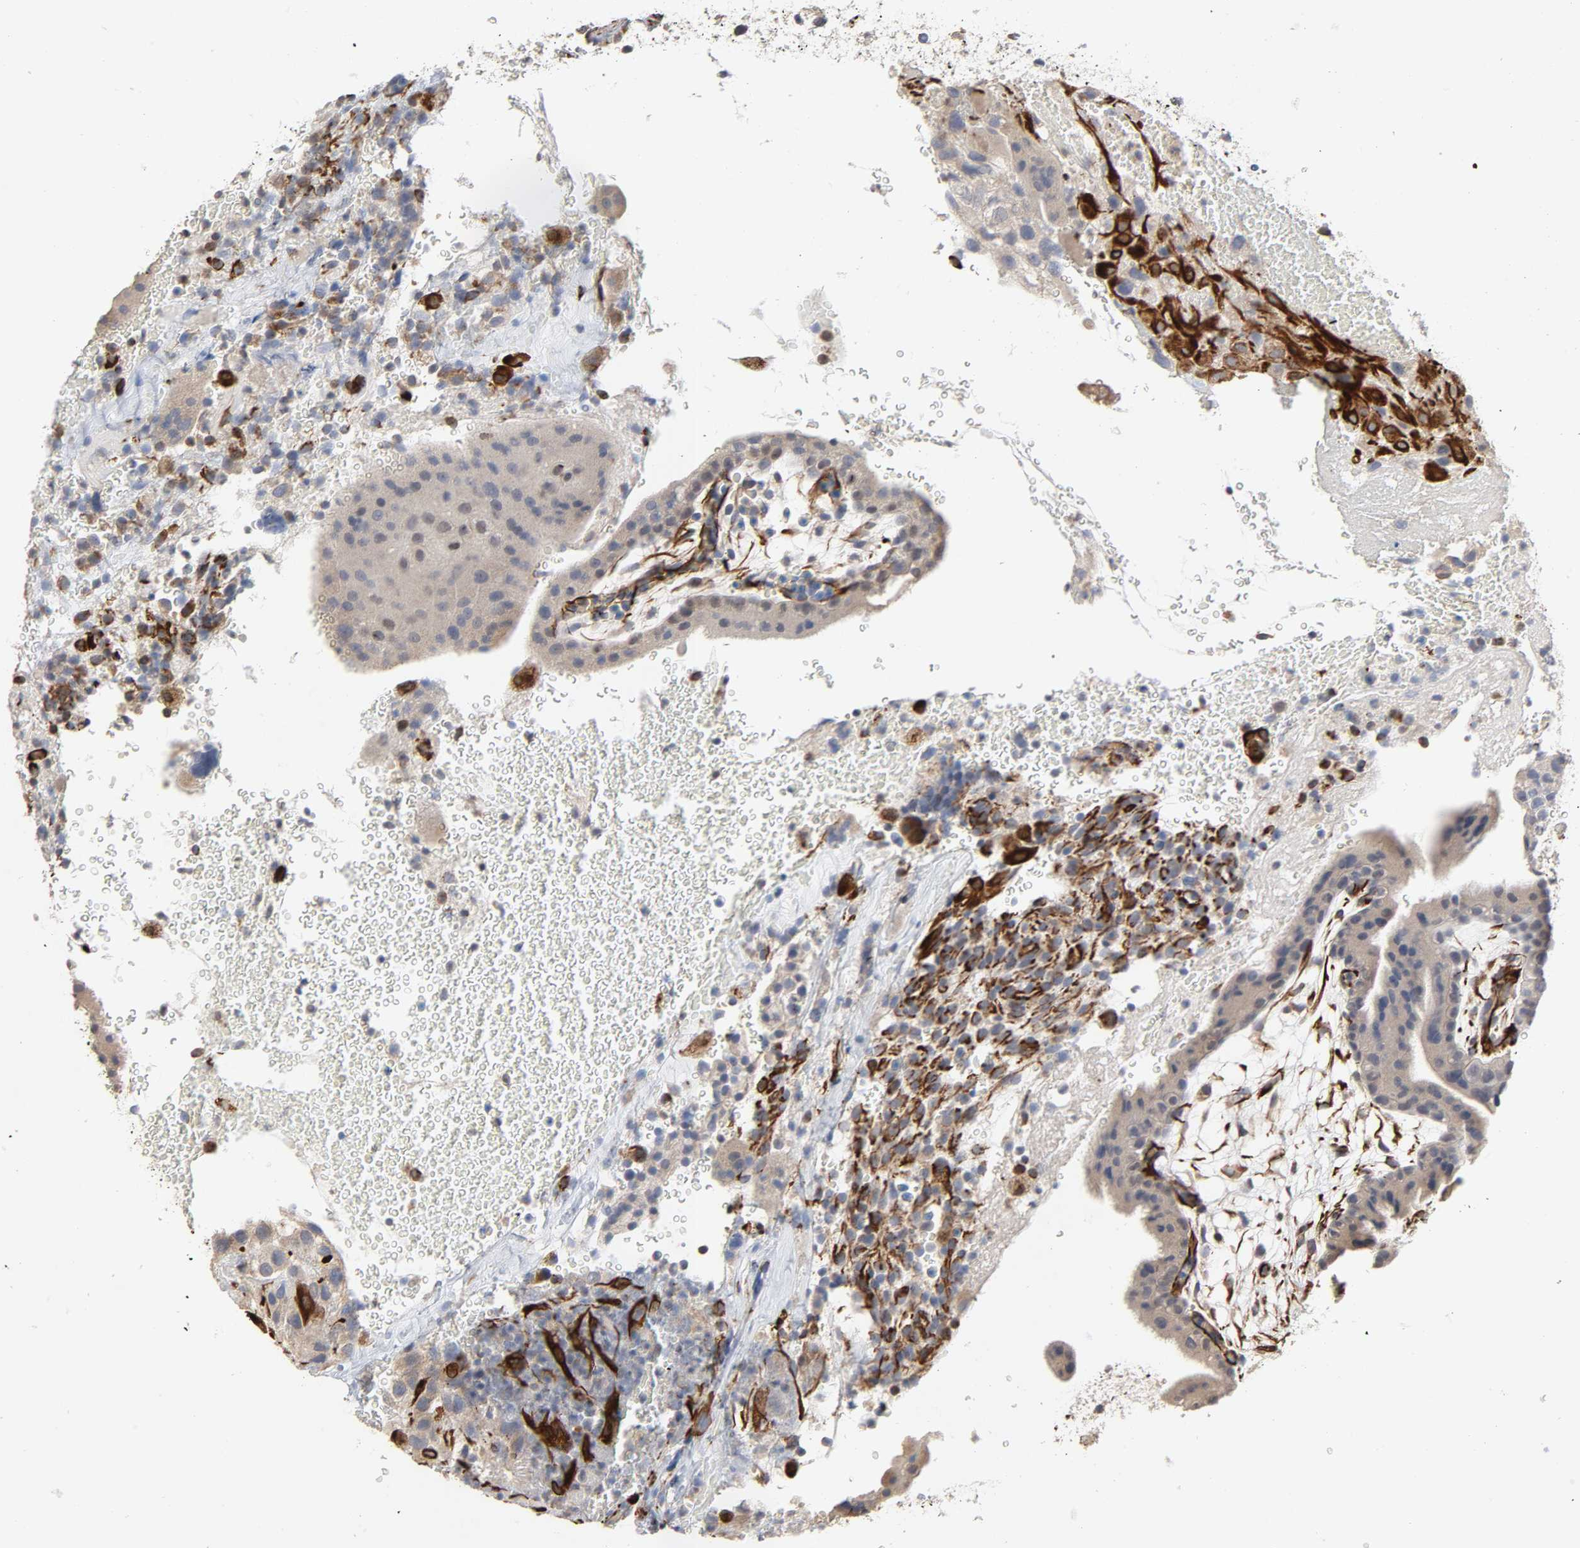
{"staining": {"intensity": "moderate", "quantity": ">75%", "location": "cytoplasmic/membranous"}, "tissue": "placenta", "cell_type": "Decidual cells", "image_type": "normal", "snomed": [{"axis": "morphology", "description": "Normal tissue, NOS"}, {"axis": "topography", "description": "Placenta"}], "caption": "About >75% of decidual cells in normal placenta show moderate cytoplasmic/membranous protein positivity as visualized by brown immunohistochemical staining.", "gene": "FAM118A", "patient": {"sex": "female", "age": 19}}